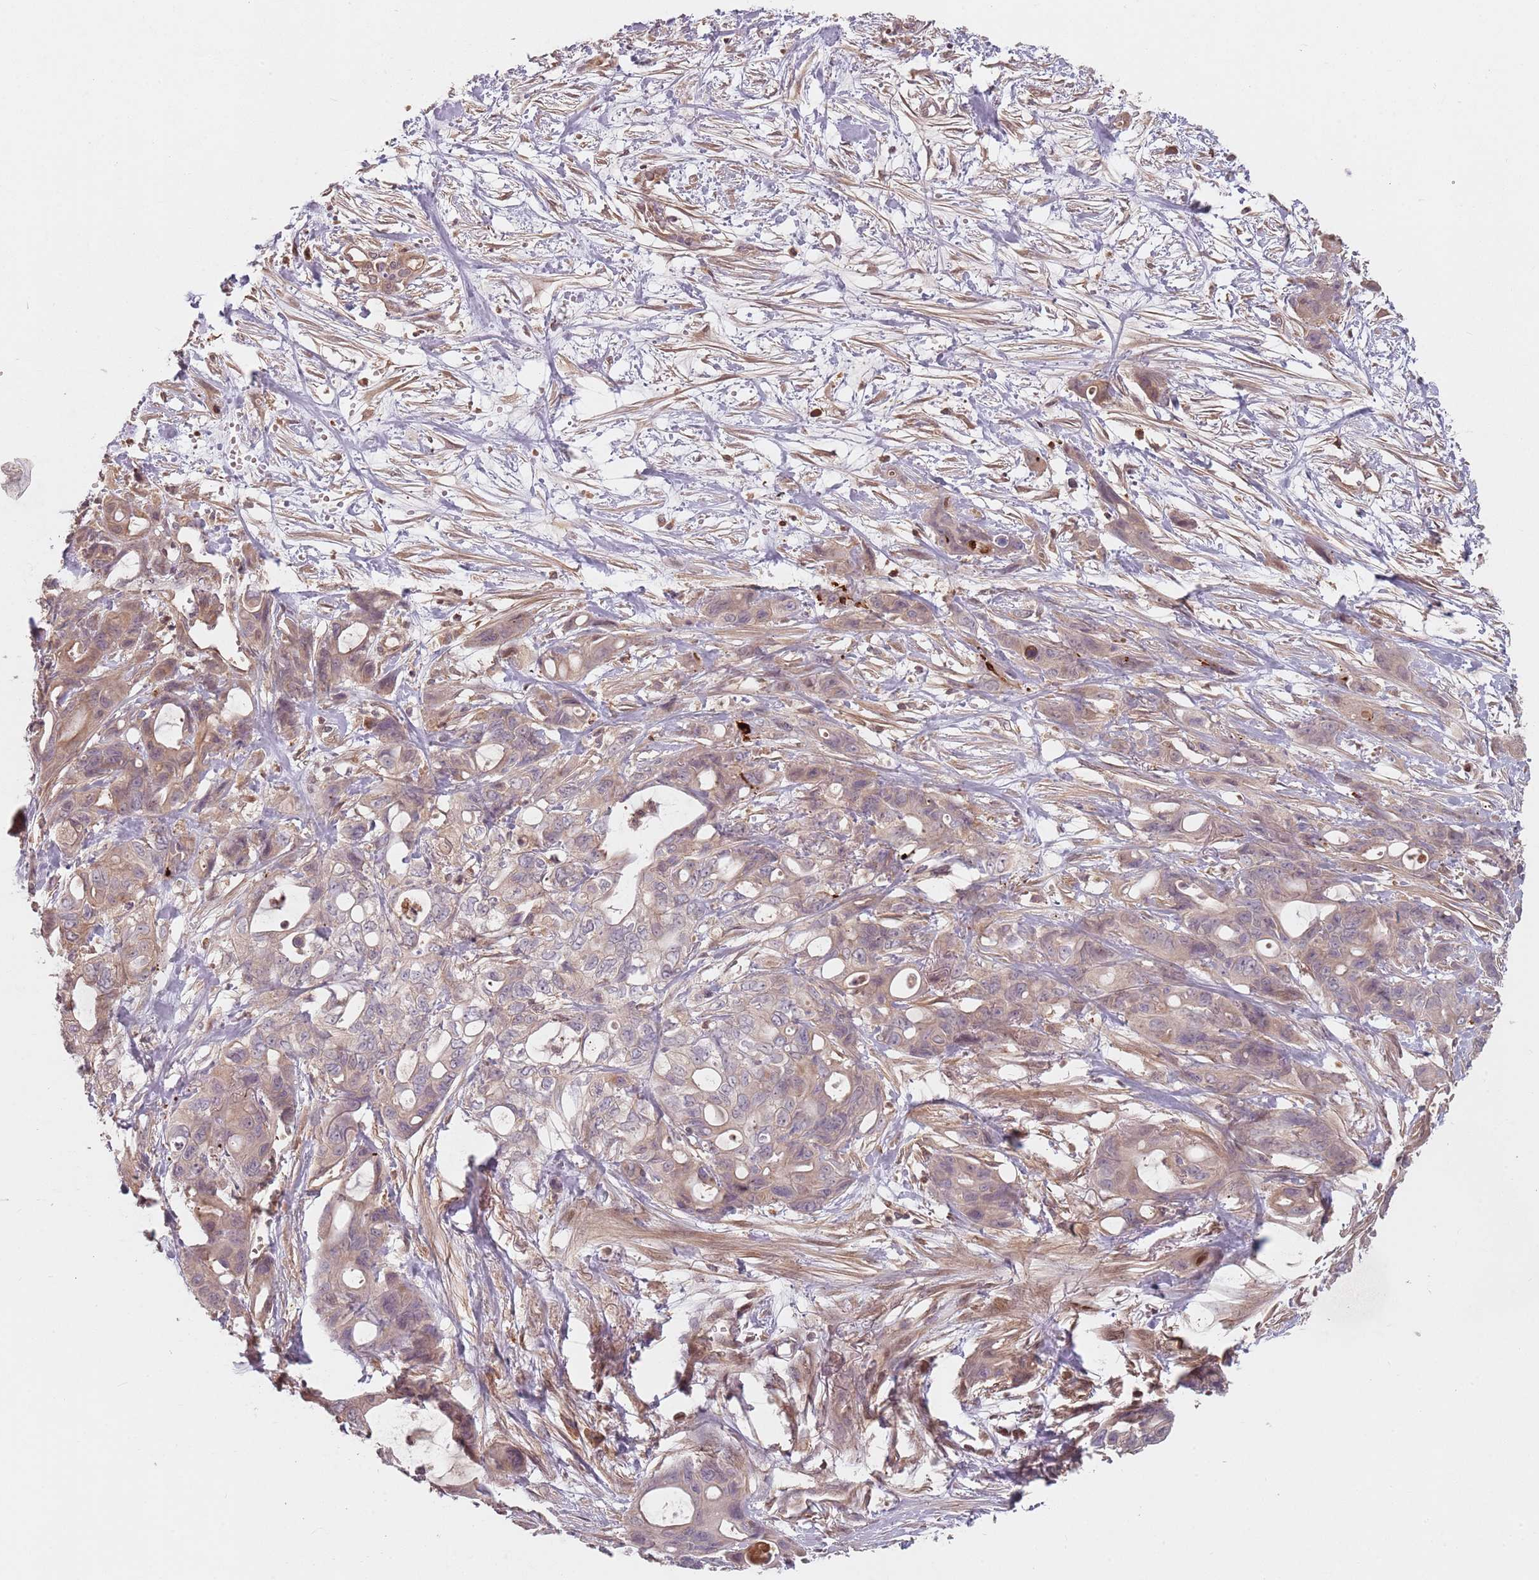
{"staining": {"intensity": "weak", "quantity": "25%-75%", "location": "nuclear"}, "tissue": "ovarian cancer", "cell_type": "Tumor cells", "image_type": "cancer", "snomed": [{"axis": "morphology", "description": "Cystadenocarcinoma, mucinous, NOS"}, {"axis": "topography", "description": "Ovary"}], "caption": "Weak nuclear positivity is appreciated in about 25%-75% of tumor cells in ovarian cancer.", "gene": "GPR180", "patient": {"sex": "female", "age": 70}}